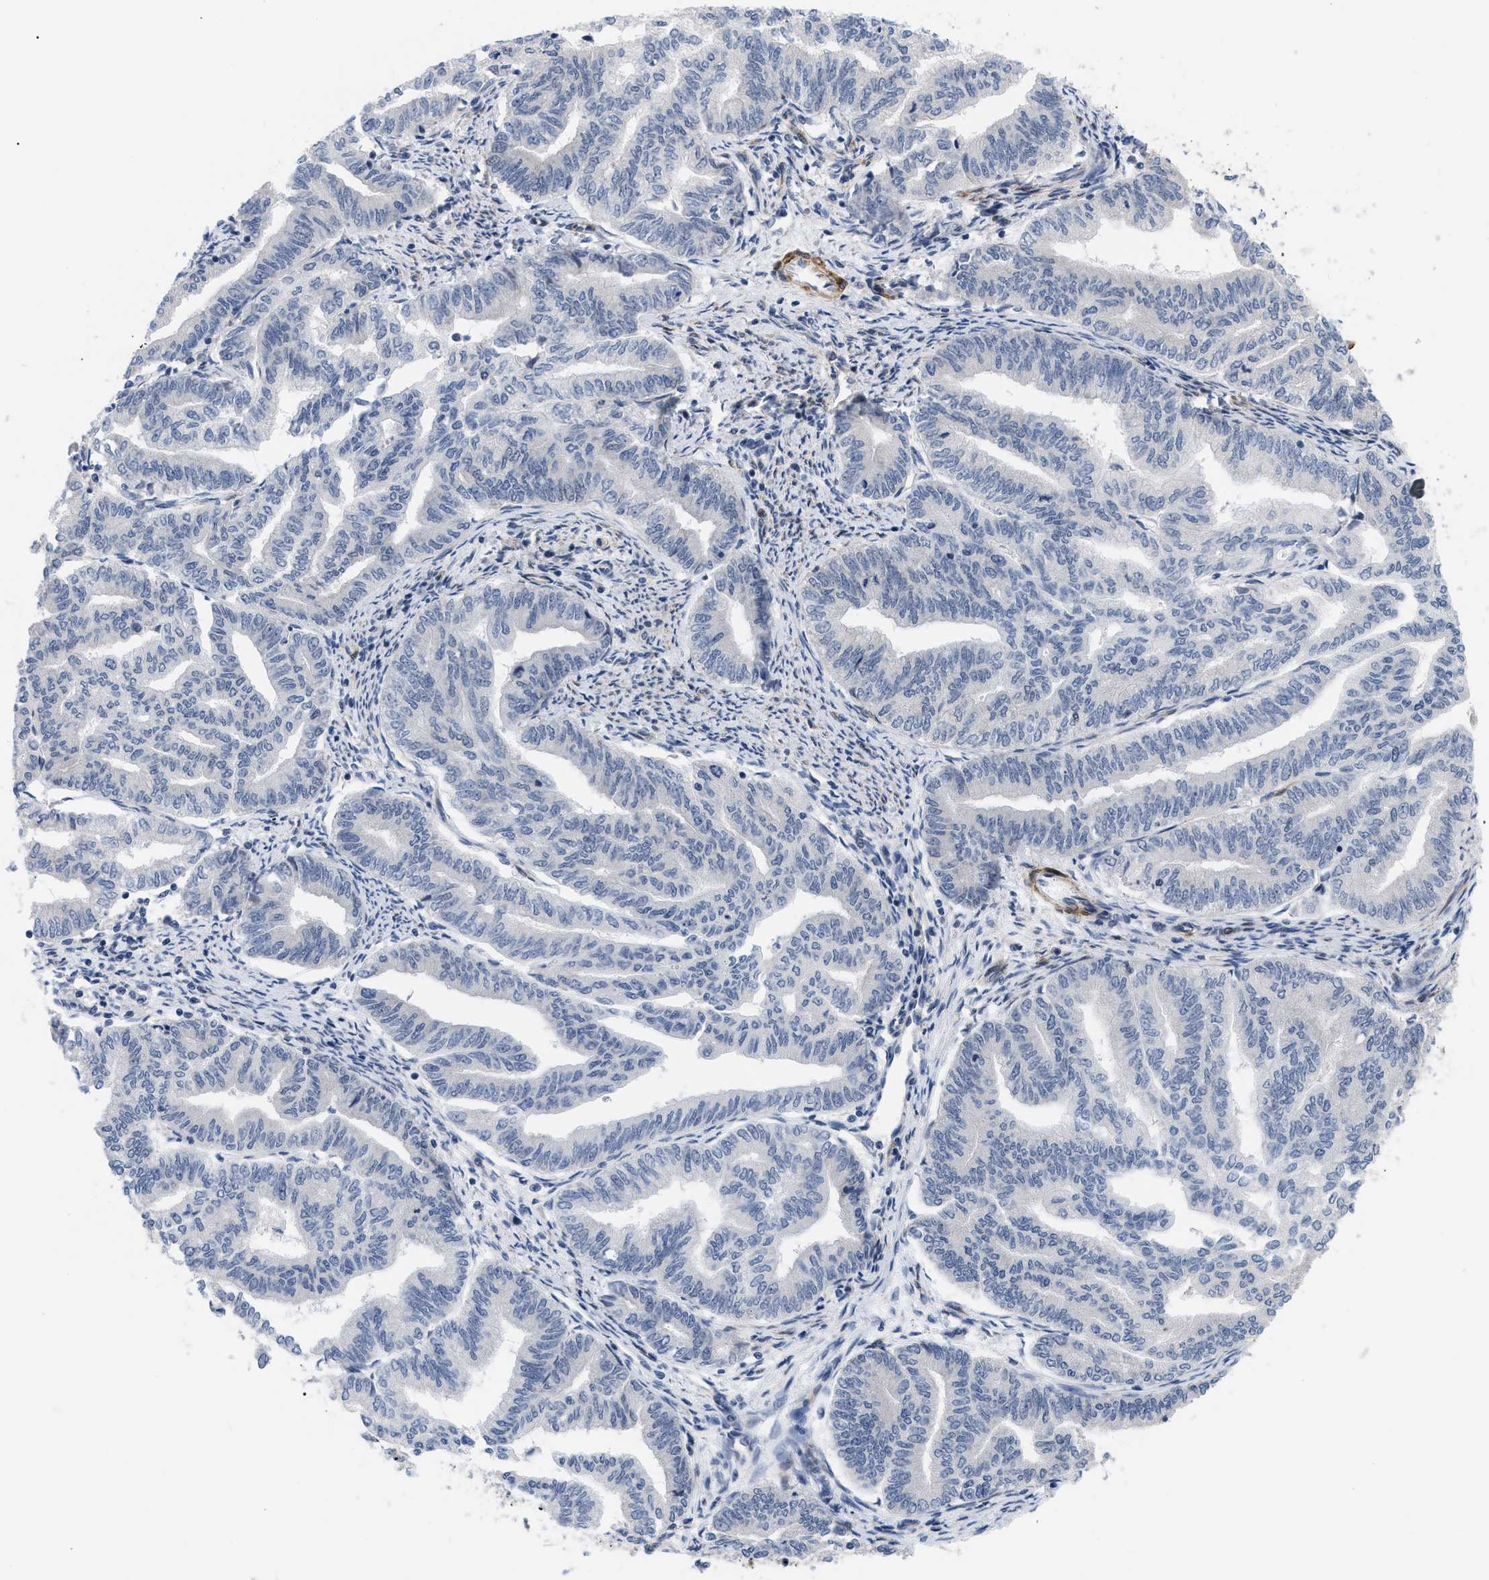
{"staining": {"intensity": "negative", "quantity": "none", "location": "none"}, "tissue": "endometrial cancer", "cell_type": "Tumor cells", "image_type": "cancer", "snomed": [{"axis": "morphology", "description": "Adenocarcinoma, NOS"}, {"axis": "topography", "description": "Endometrium"}], "caption": "There is no significant staining in tumor cells of endometrial cancer (adenocarcinoma). (DAB immunohistochemistry (IHC) visualized using brightfield microscopy, high magnification).", "gene": "GPRASP2", "patient": {"sex": "female", "age": 79}}